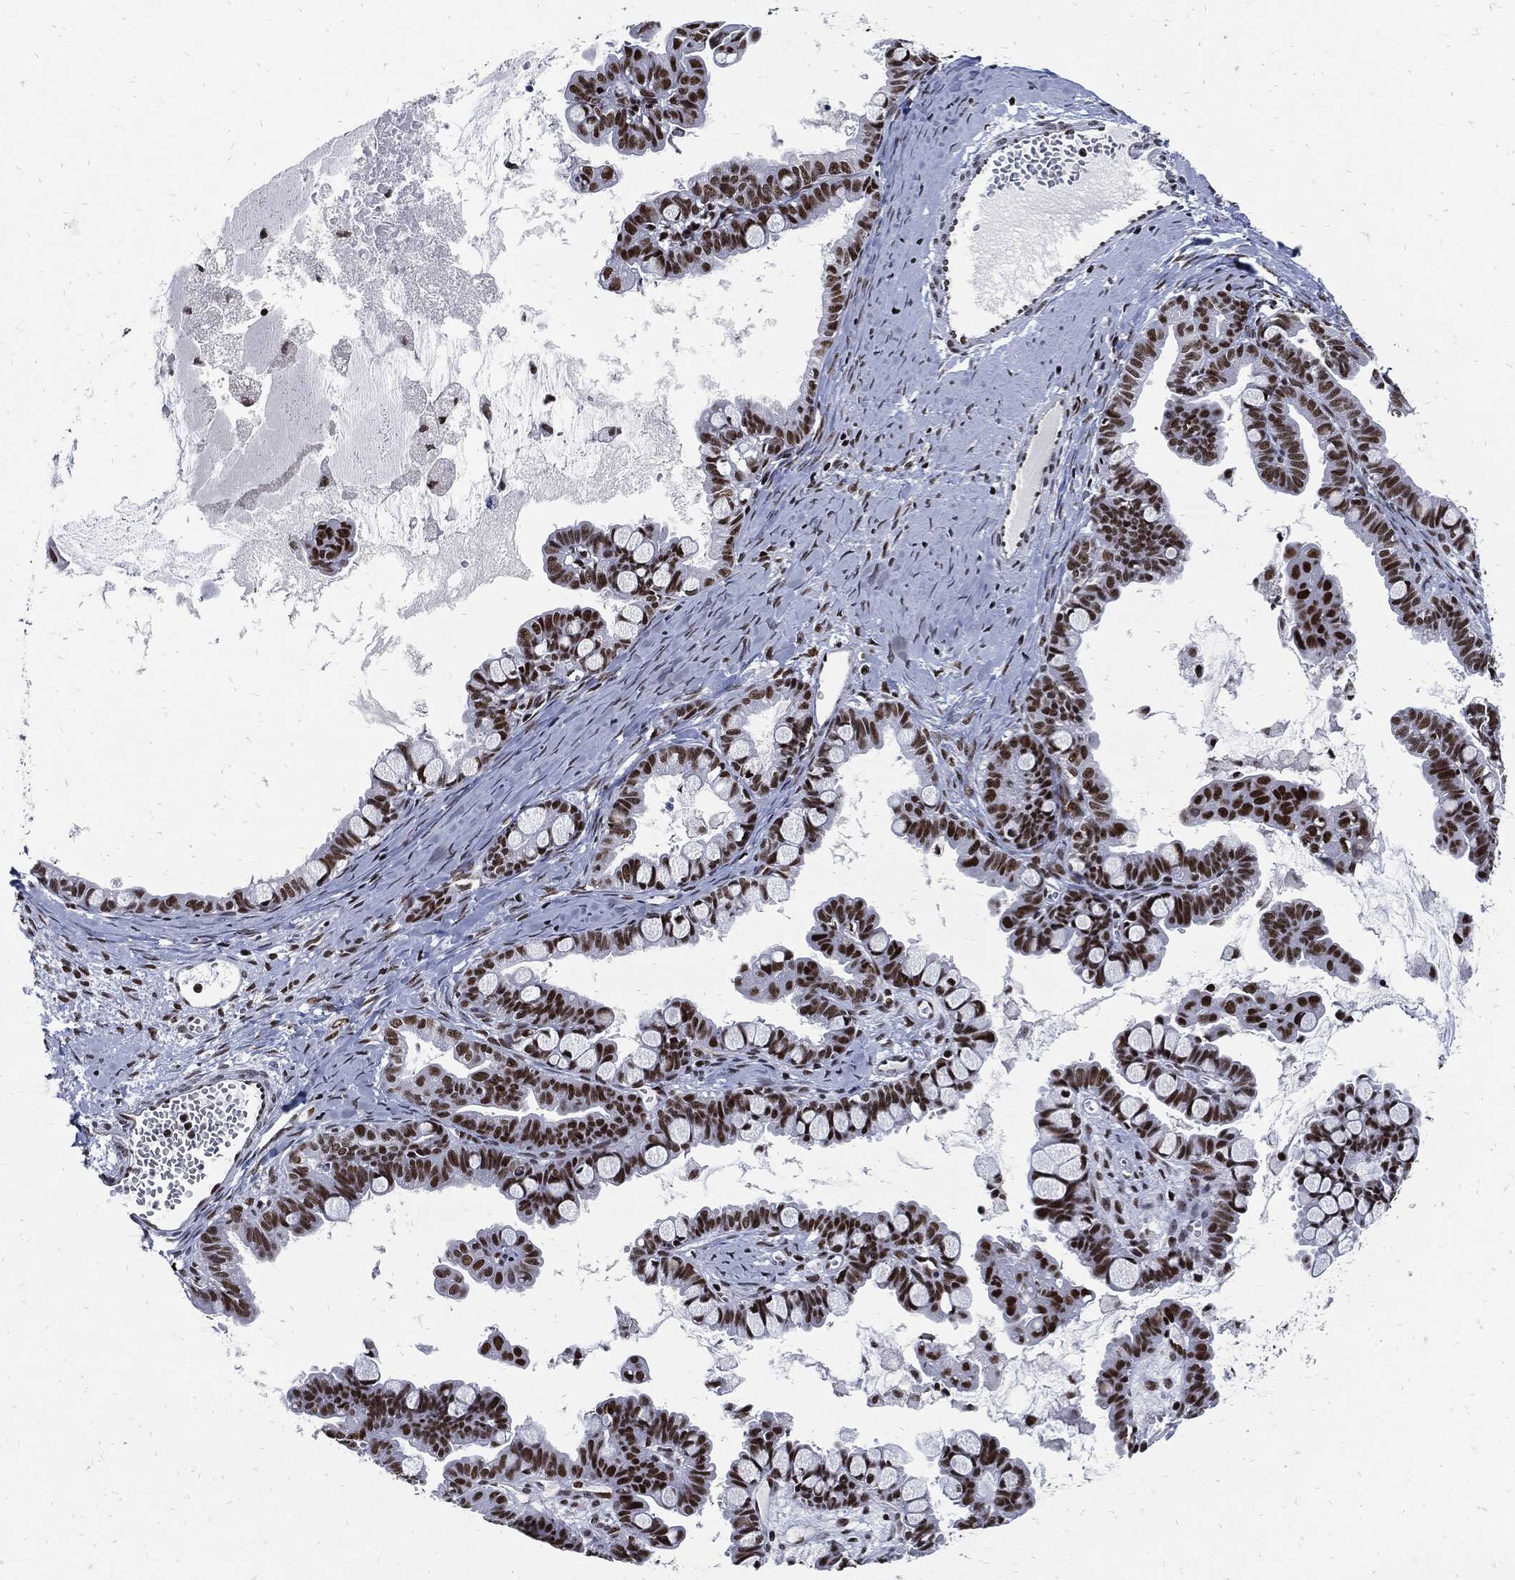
{"staining": {"intensity": "strong", "quantity": ">75%", "location": "nuclear"}, "tissue": "ovarian cancer", "cell_type": "Tumor cells", "image_type": "cancer", "snomed": [{"axis": "morphology", "description": "Cystadenocarcinoma, mucinous, NOS"}, {"axis": "topography", "description": "Ovary"}], "caption": "The image exhibits immunohistochemical staining of ovarian cancer (mucinous cystadenocarcinoma). There is strong nuclear staining is identified in about >75% of tumor cells. Nuclei are stained in blue.", "gene": "TERF2", "patient": {"sex": "female", "age": 63}}